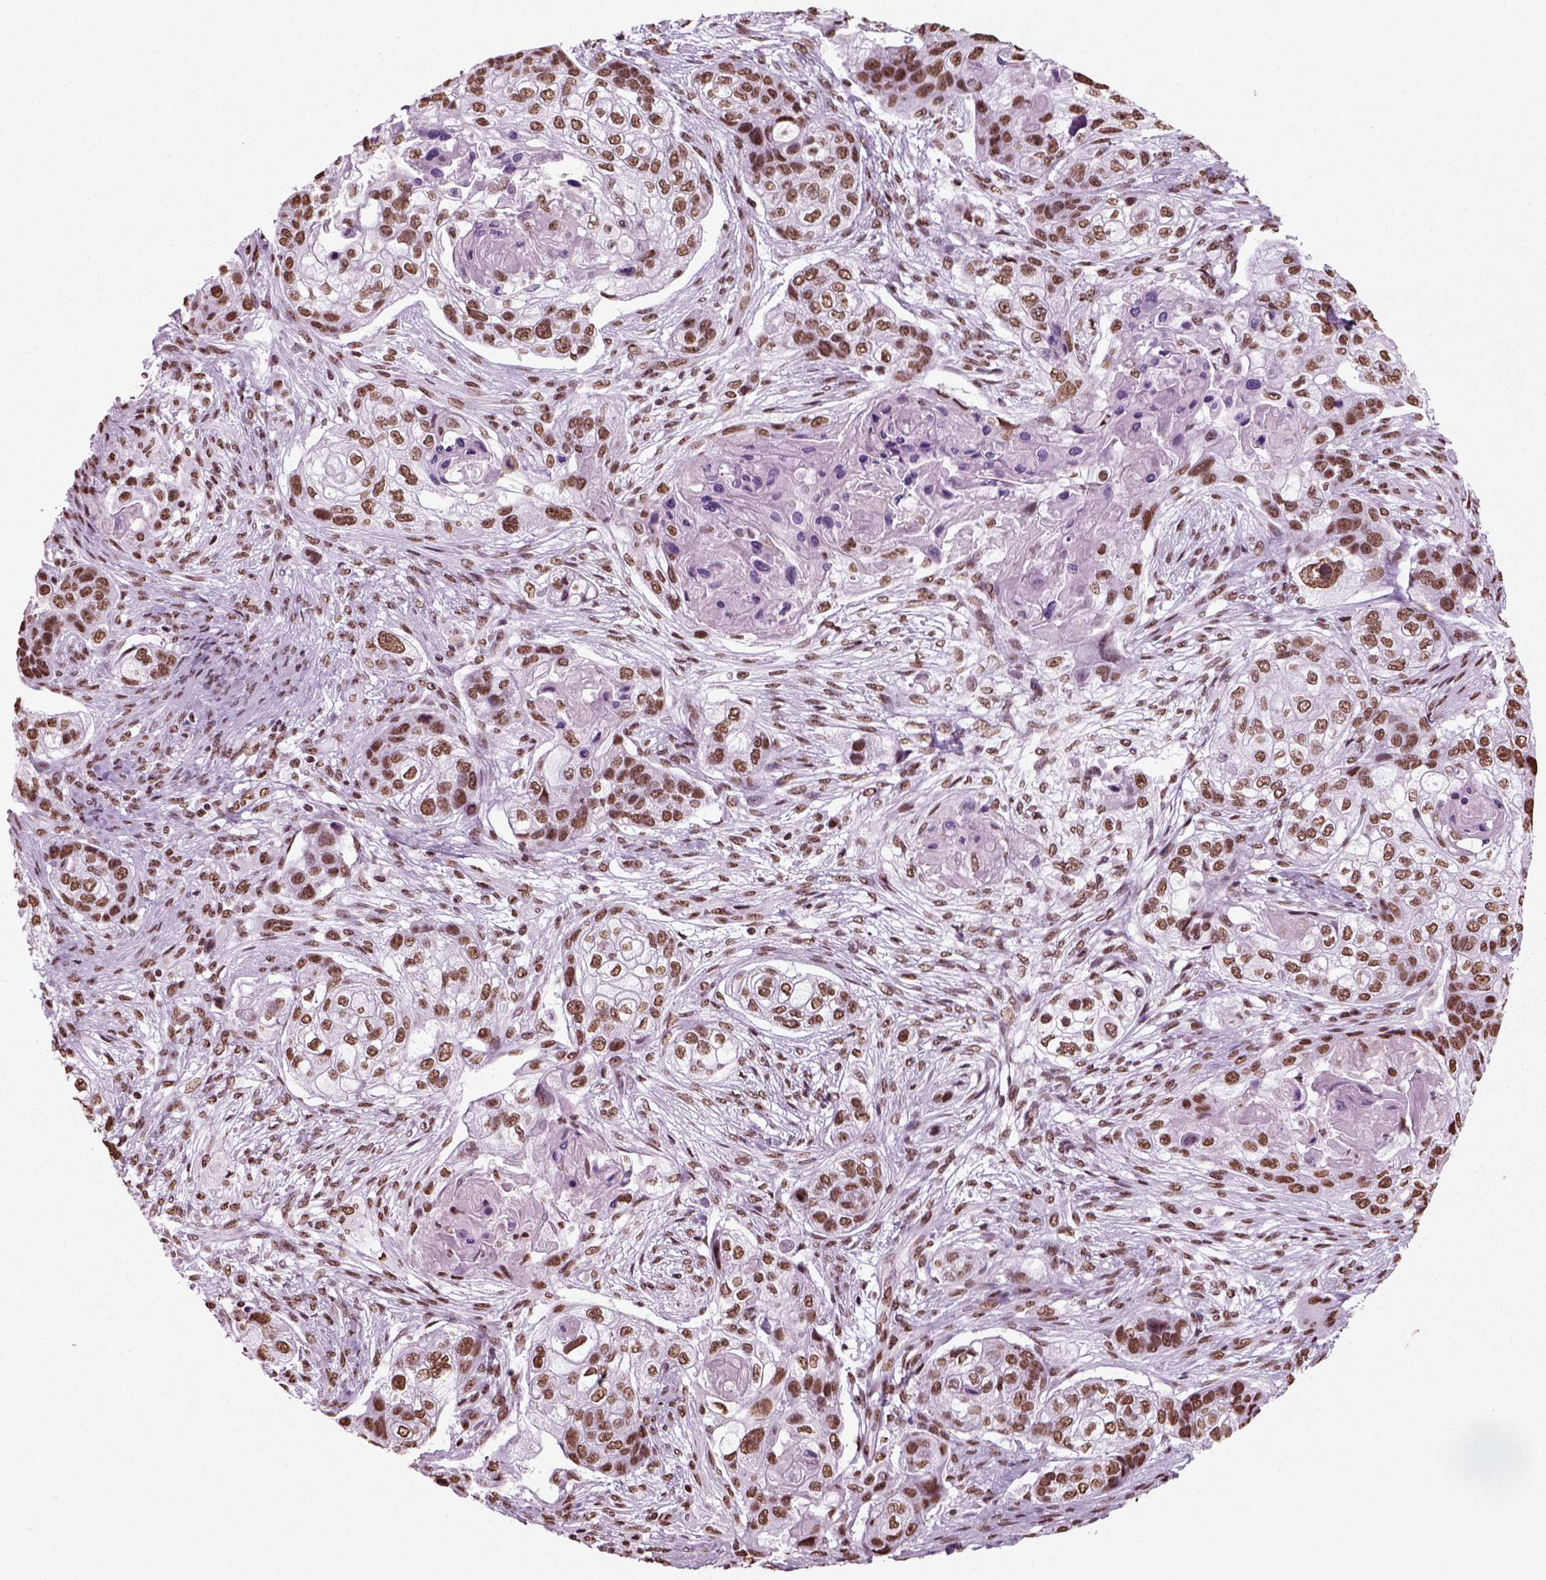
{"staining": {"intensity": "moderate", "quantity": ">75%", "location": "nuclear"}, "tissue": "lung cancer", "cell_type": "Tumor cells", "image_type": "cancer", "snomed": [{"axis": "morphology", "description": "Squamous cell carcinoma, NOS"}, {"axis": "topography", "description": "Lung"}], "caption": "Protein expression by immunohistochemistry (IHC) shows moderate nuclear staining in about >75% of tumor cells in squamous cell carcinoma (lung).", "gene": "POLR1H", "patient": {"sex": "male", "age": 69}}